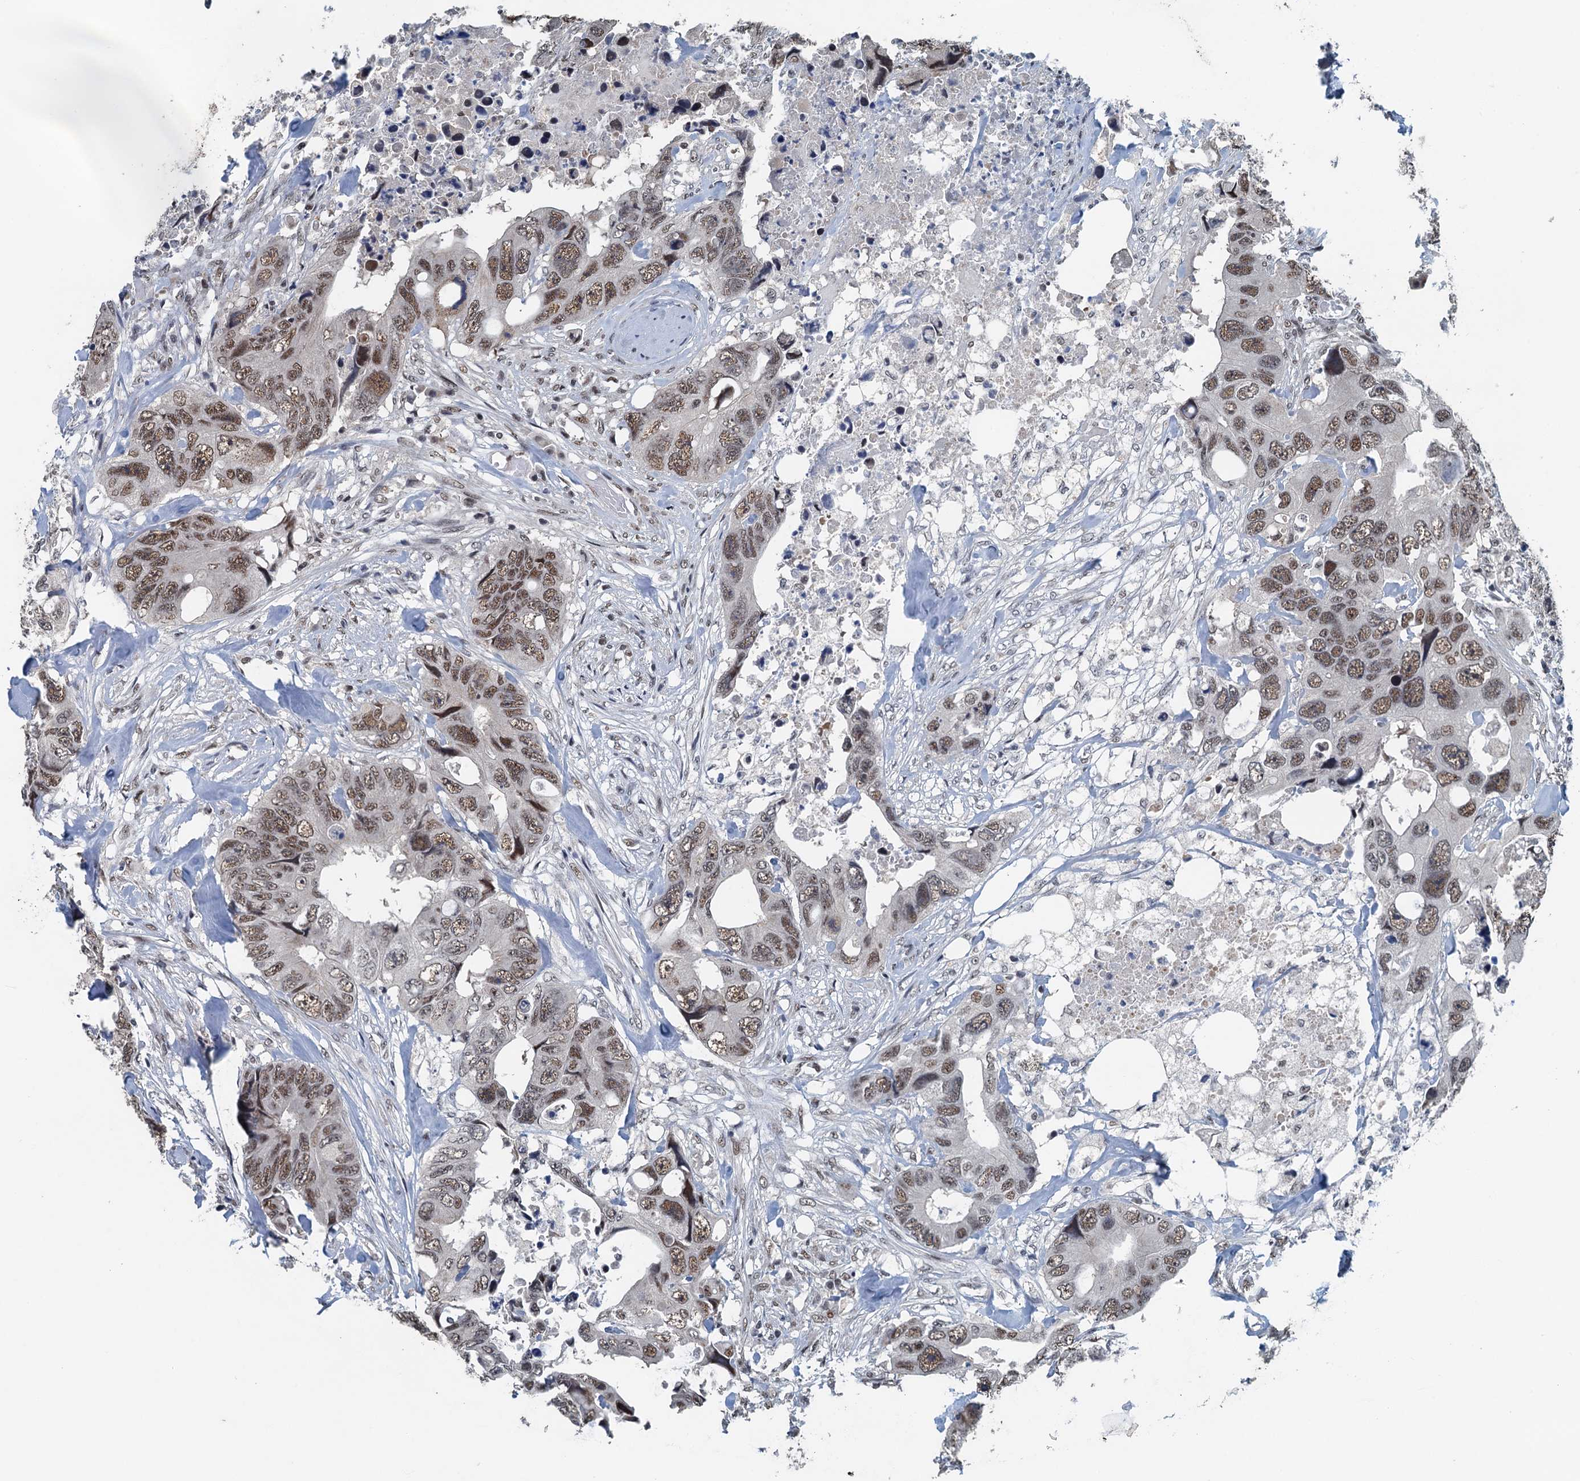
{"staining": {"intensity": "moderate", "quantity": ">75%", "location": "nuclear"}, "tissue": "colorectal cancer", "cell_type": "Tumor cells", "image_type": "cancer", "snomed": [{"axis": "morphology", "description": "Adenocarcinoma, NOS"}, {"axis": "topography", "description": "Rectum"}], "caption": "A brown stain labels moderate nuclear positivity of a protein in adenocarcinoma (colorectal) tumor cells.", "gene": "MTA3", "patient": {"sex": "male", "age": 57}}